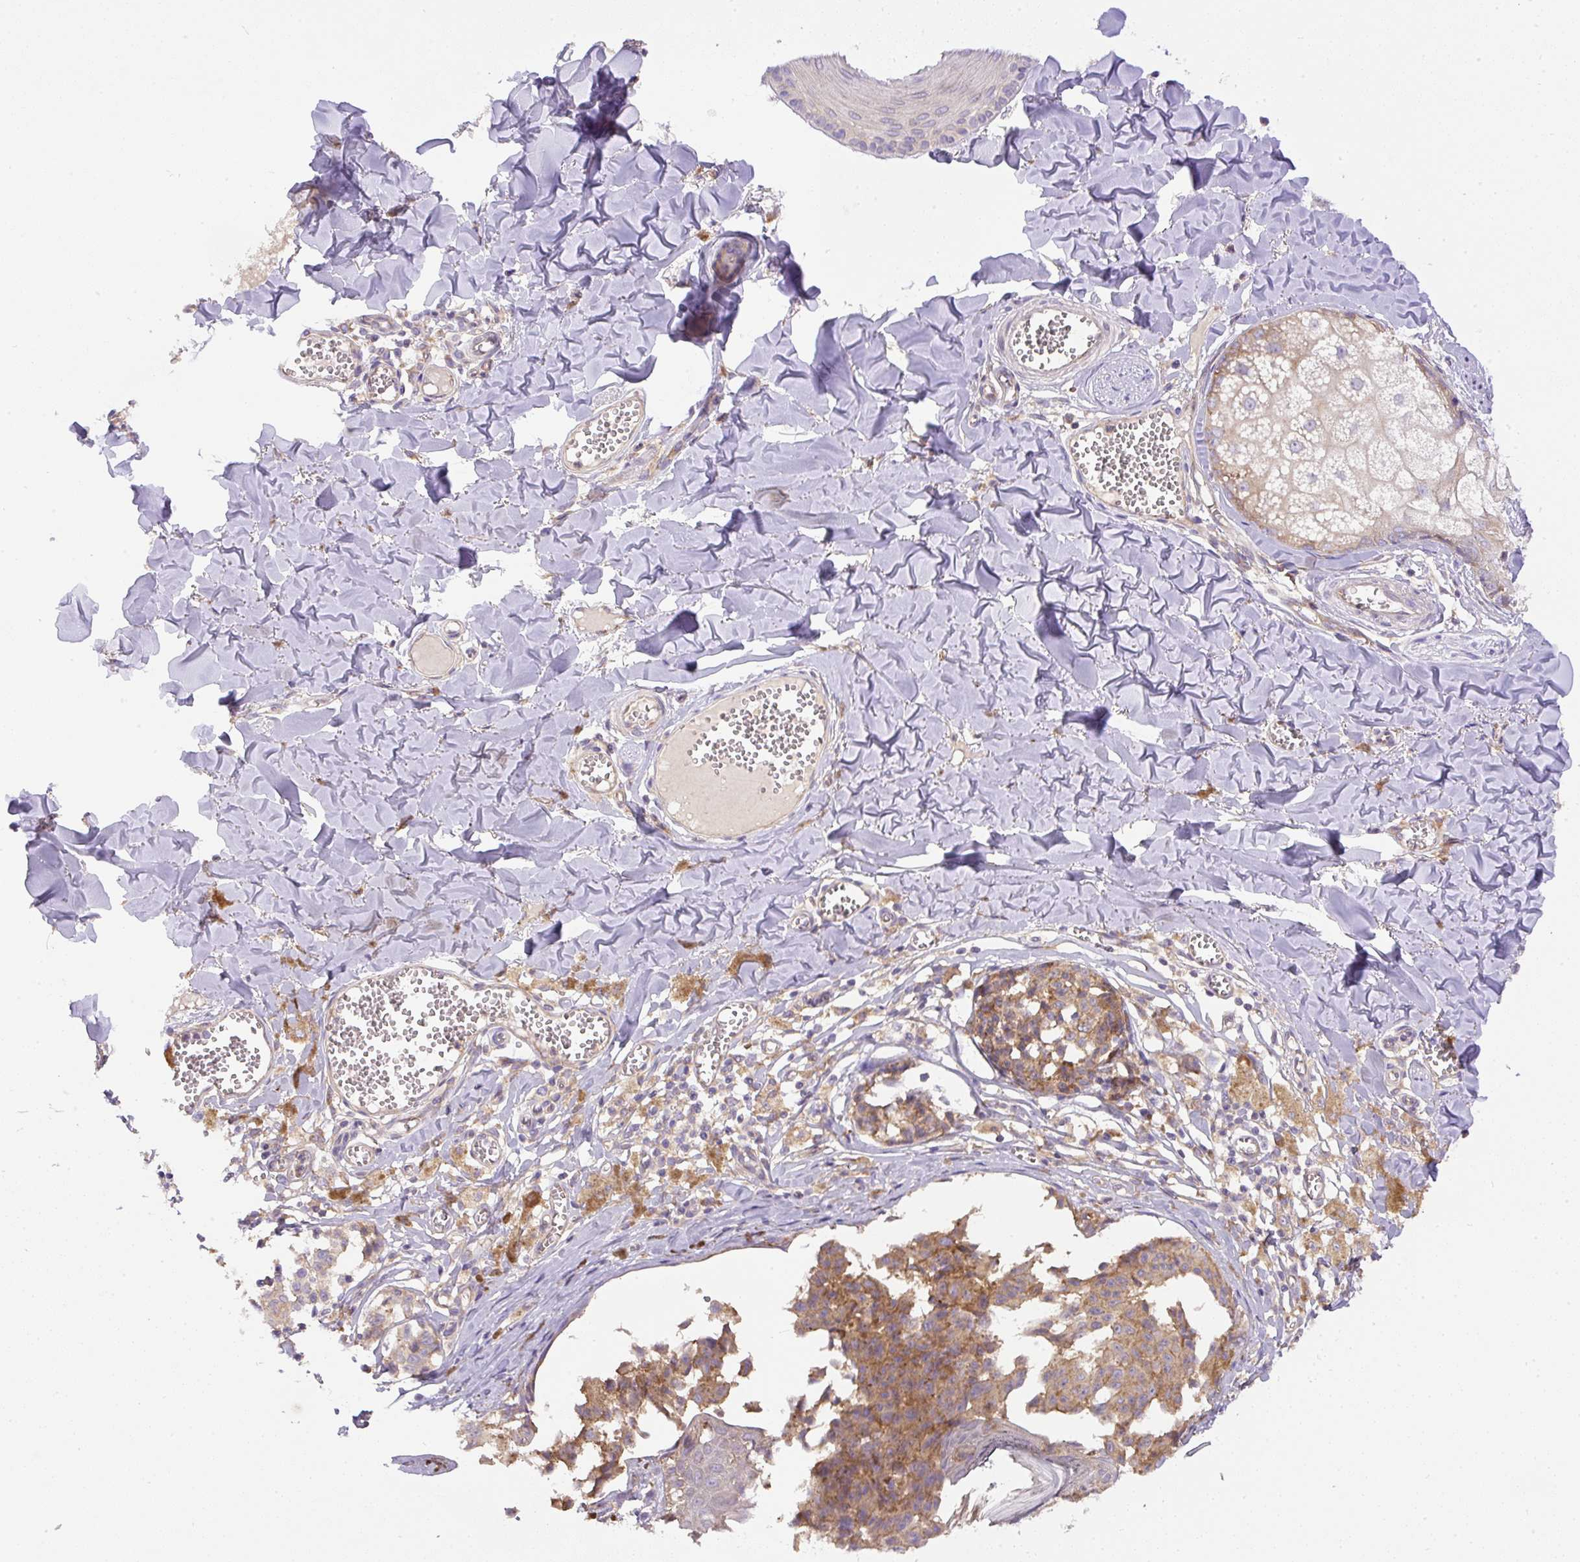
{"staining": {"intensity": "weak", "quantity": ">75%", "location": "cytoplasmic/membranous"}, "tissue": "melanoma", "cell_type": "Tumor cells", "image_type": "cancer", "snomed": [{"axis": "morphology", "description": "Malignant melanoma, NOS"}, {"axis": "topography", "description": "Skin"}], "caption": "Immunohistochemistry (IHC) image of human melanoma stained for a protein (brown), which reveals low levels of weak cytoplasmic/membranous staining in approximately >75% of tumor cells.", "gene": "DAPK1", "patient": {"sex": "female", "age": 43}}